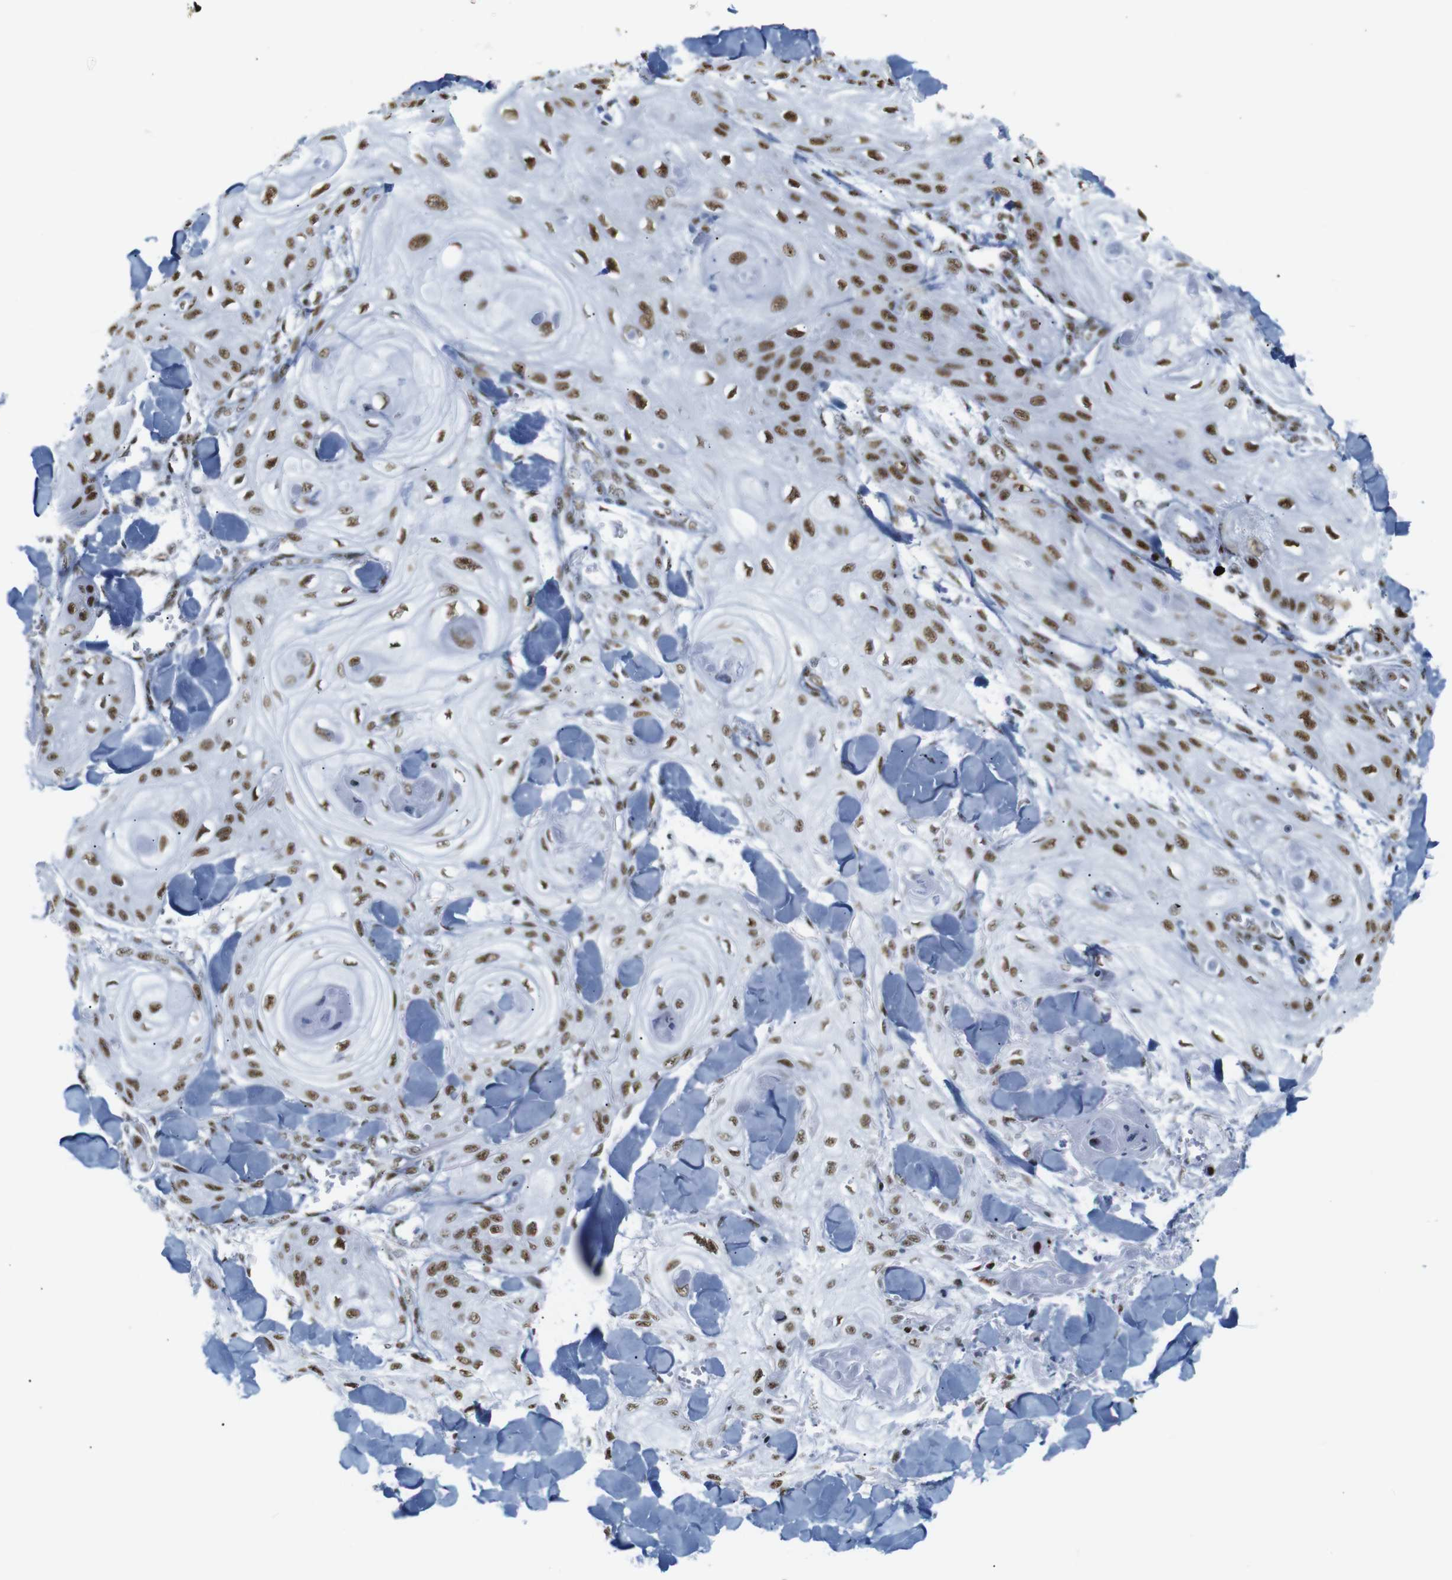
{"staining": {"intensity": "strong", "quantity": ">75%", "location": "nuclear"}, "tissue": "skin cancer", "cell_type": "Tumor cells", "image_type": "cancer", "snomed": [{"axis": "morphology", "description": "Squamous cell carcinoma, NOS"}, {"axis": "topography", "description": "Skin"}], "caption": "A brown stain highlights strong nuclear expression of a protein in skin cancer (squamous cell carcinoma) tumor cells.", "gene": "TRA2B", "patient": {"sex": "male", "age": 74}}